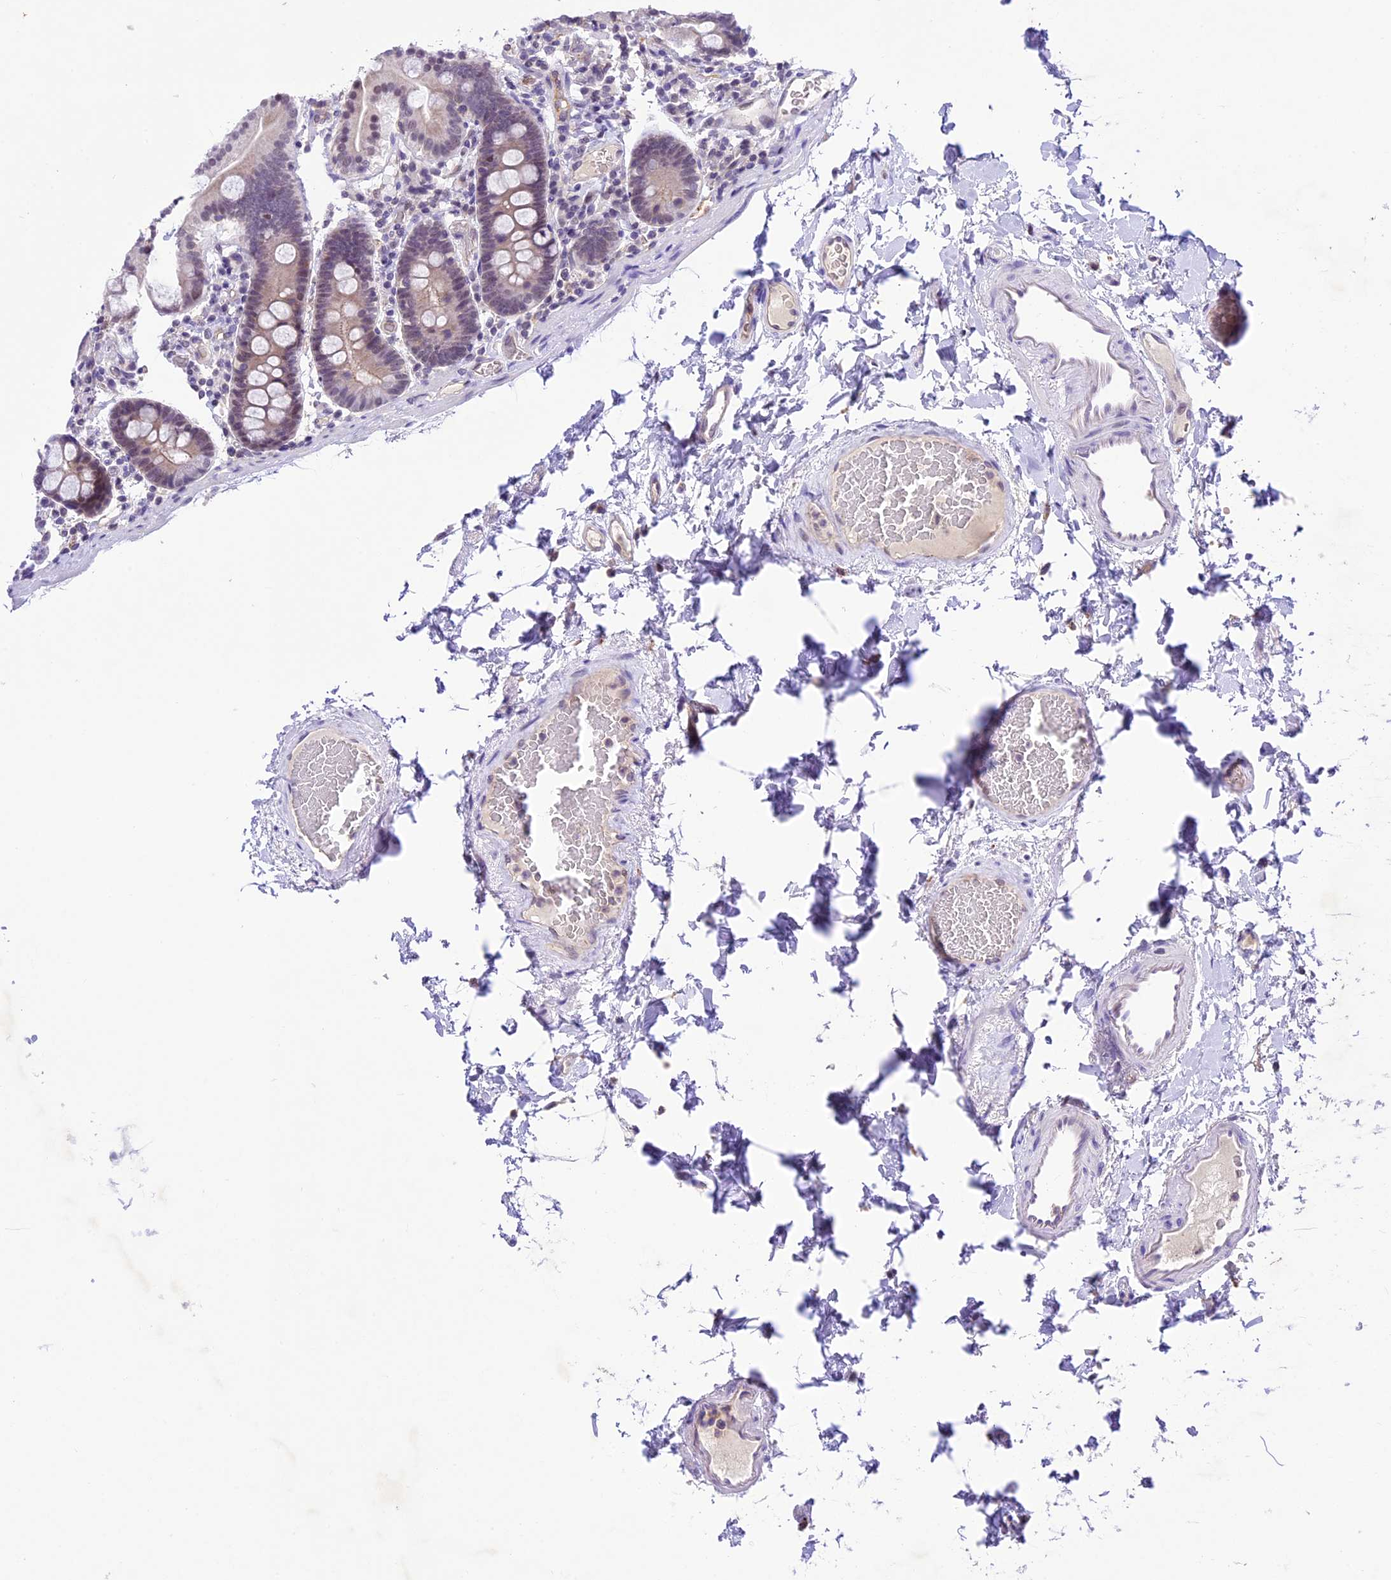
{"staining": {"intensity": "moderate", "quantity": "<25%", "location": "nuclear"}, "tissue": "duodenum", "cell_type": "Glandular cells", "image_type": "normal", "snomed": [{"axis": "morphology", "description": "Normal tissue, NOS"}, {"axis": "topography", "description": "Duodenum"}], "caption": "Brown immunohistochemical staining in benign duodenum demonstrates moderate nuclear staining in approximately <25% of glandular cells.", "gene": "SHKBP1", "patient": {"sex": "male", "age": 55}}